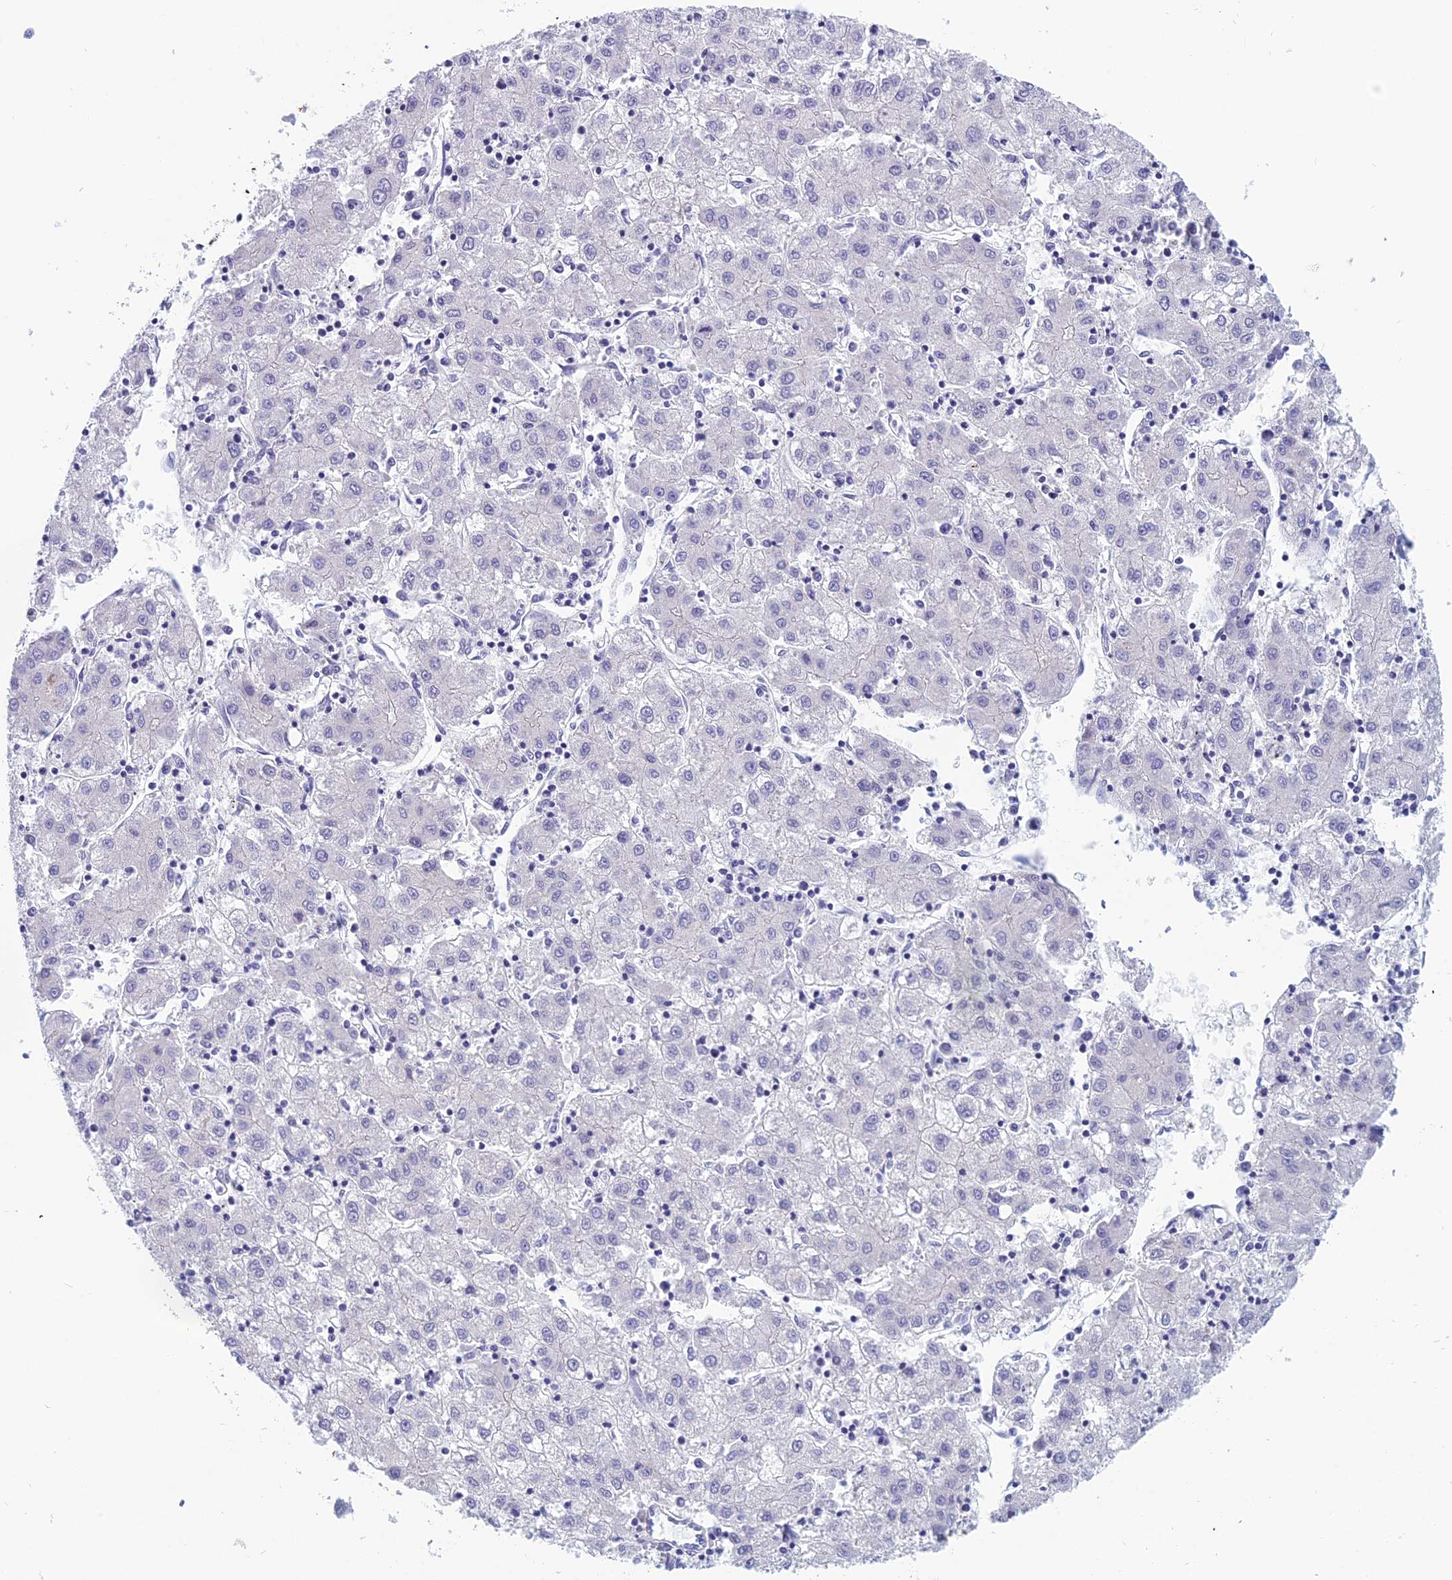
{"staining": {"intensity": "negative", "quantity": "none", "location": "none"}, "tissue": "liver cancer", "cell_type": "Tumor cells", "image_type": "cancer", "snomed": [{"axis": "morphology", "description": "Carcinoma, Hepatocellular, NOS"}, {"axis": "topography", "description": "Liver"}], "caption": "Liver hepatocellular carcinoma was stained to show a protein in brown. There is no significant staining in tumor cells.", "gene": "RBM41", "patient": {"sex": "male", "age": 72}}